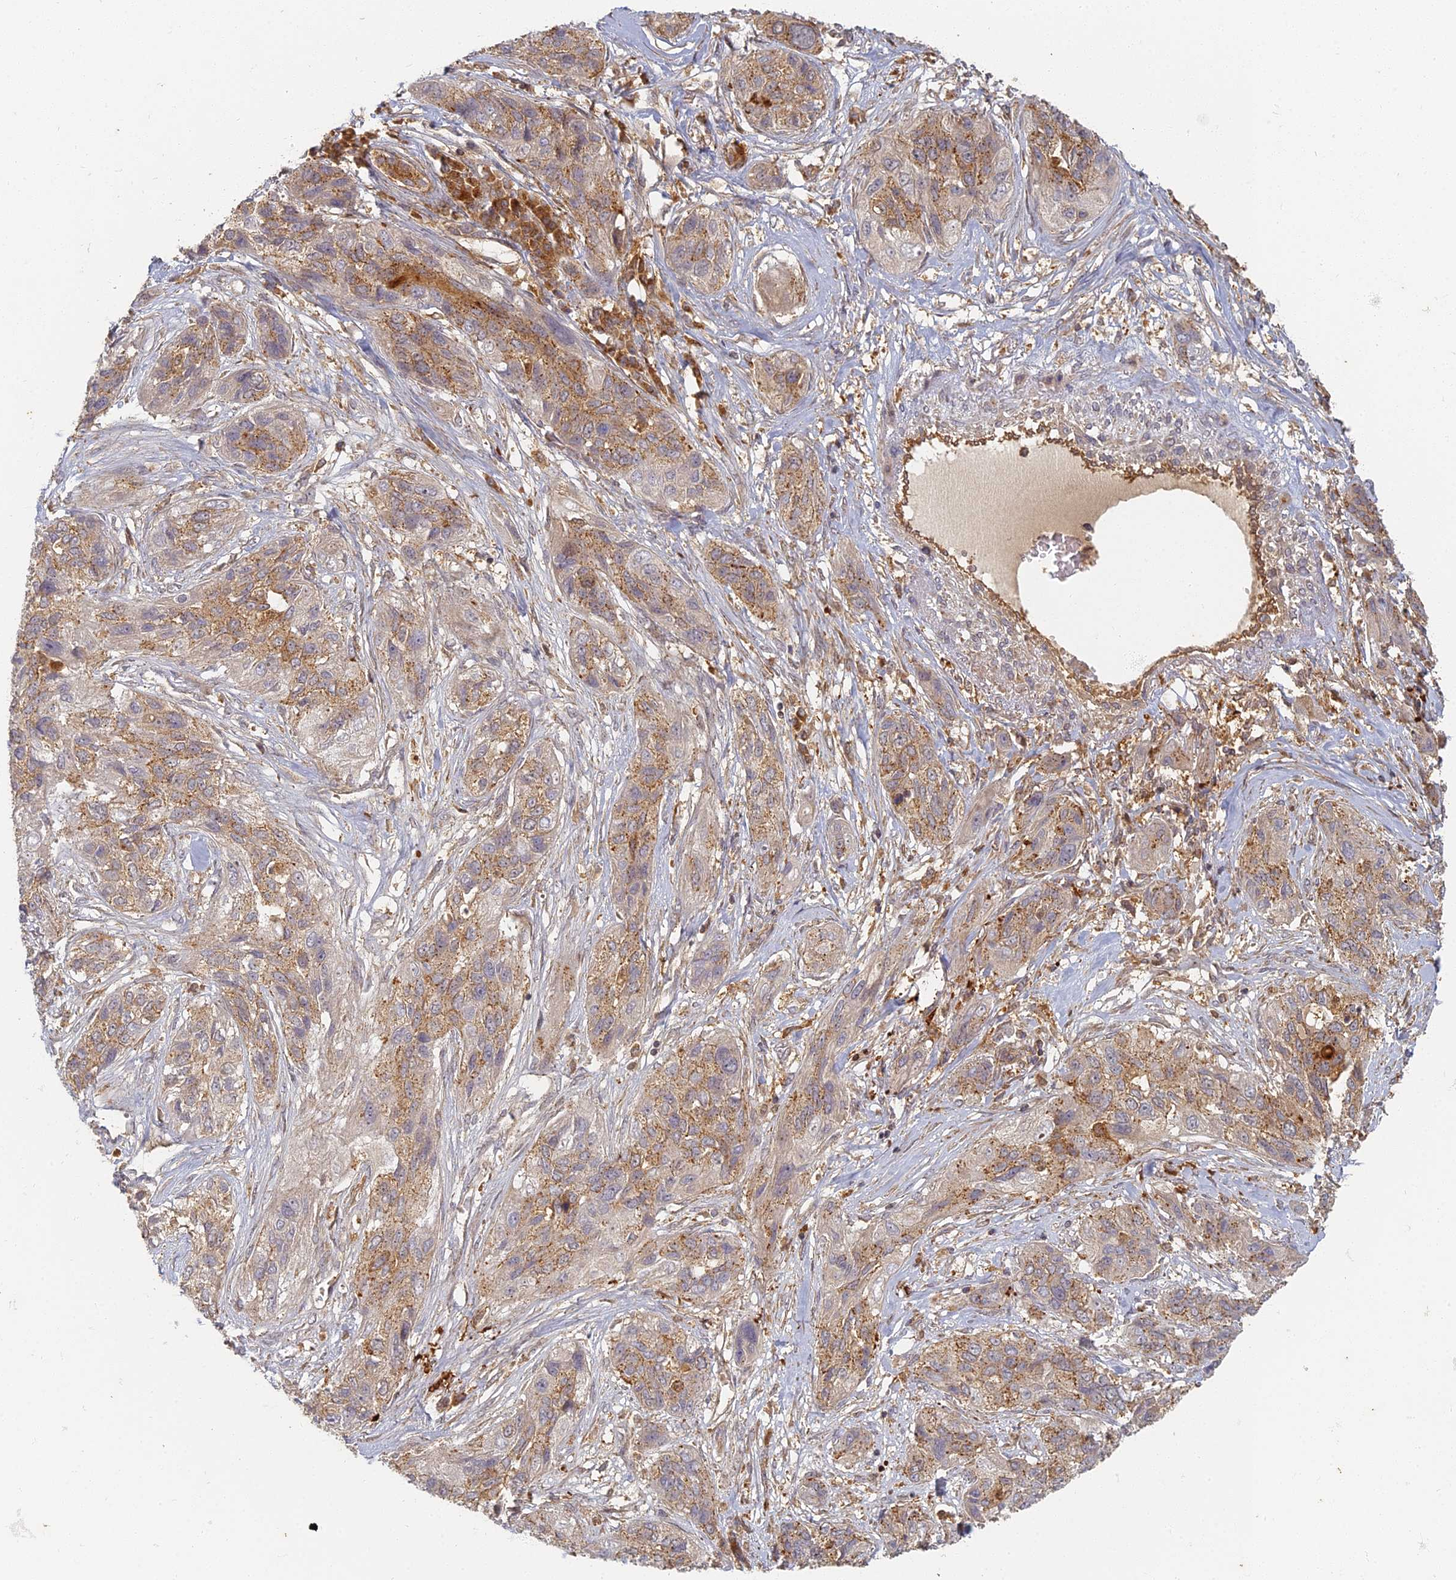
{"staining": {"intensity": "moderate", "quantity": "25%-75%", "location": "cytoplasmic/membranous"}, "tissue": "lung cancer", "cell_type": "Tumor cells", "image_type": "cancer", "snomed": [{"axis": "morphology", "description": "Squamous cell carcinoma, NOS"}, {"axis": "topography", "description": "Lung"}], "caption": "IHC histopathology image of neoplastic tissue: lung cancer stained using immunohistochemistry demonstrates medium levels of moderate protein expression localized specifically in the cytoplasmic/membranous of tumor cells, appearing as a cytoplasmic/membranous brown color.", "gene": "INO80D", "patient": {"sex": "female", "age": 70}}